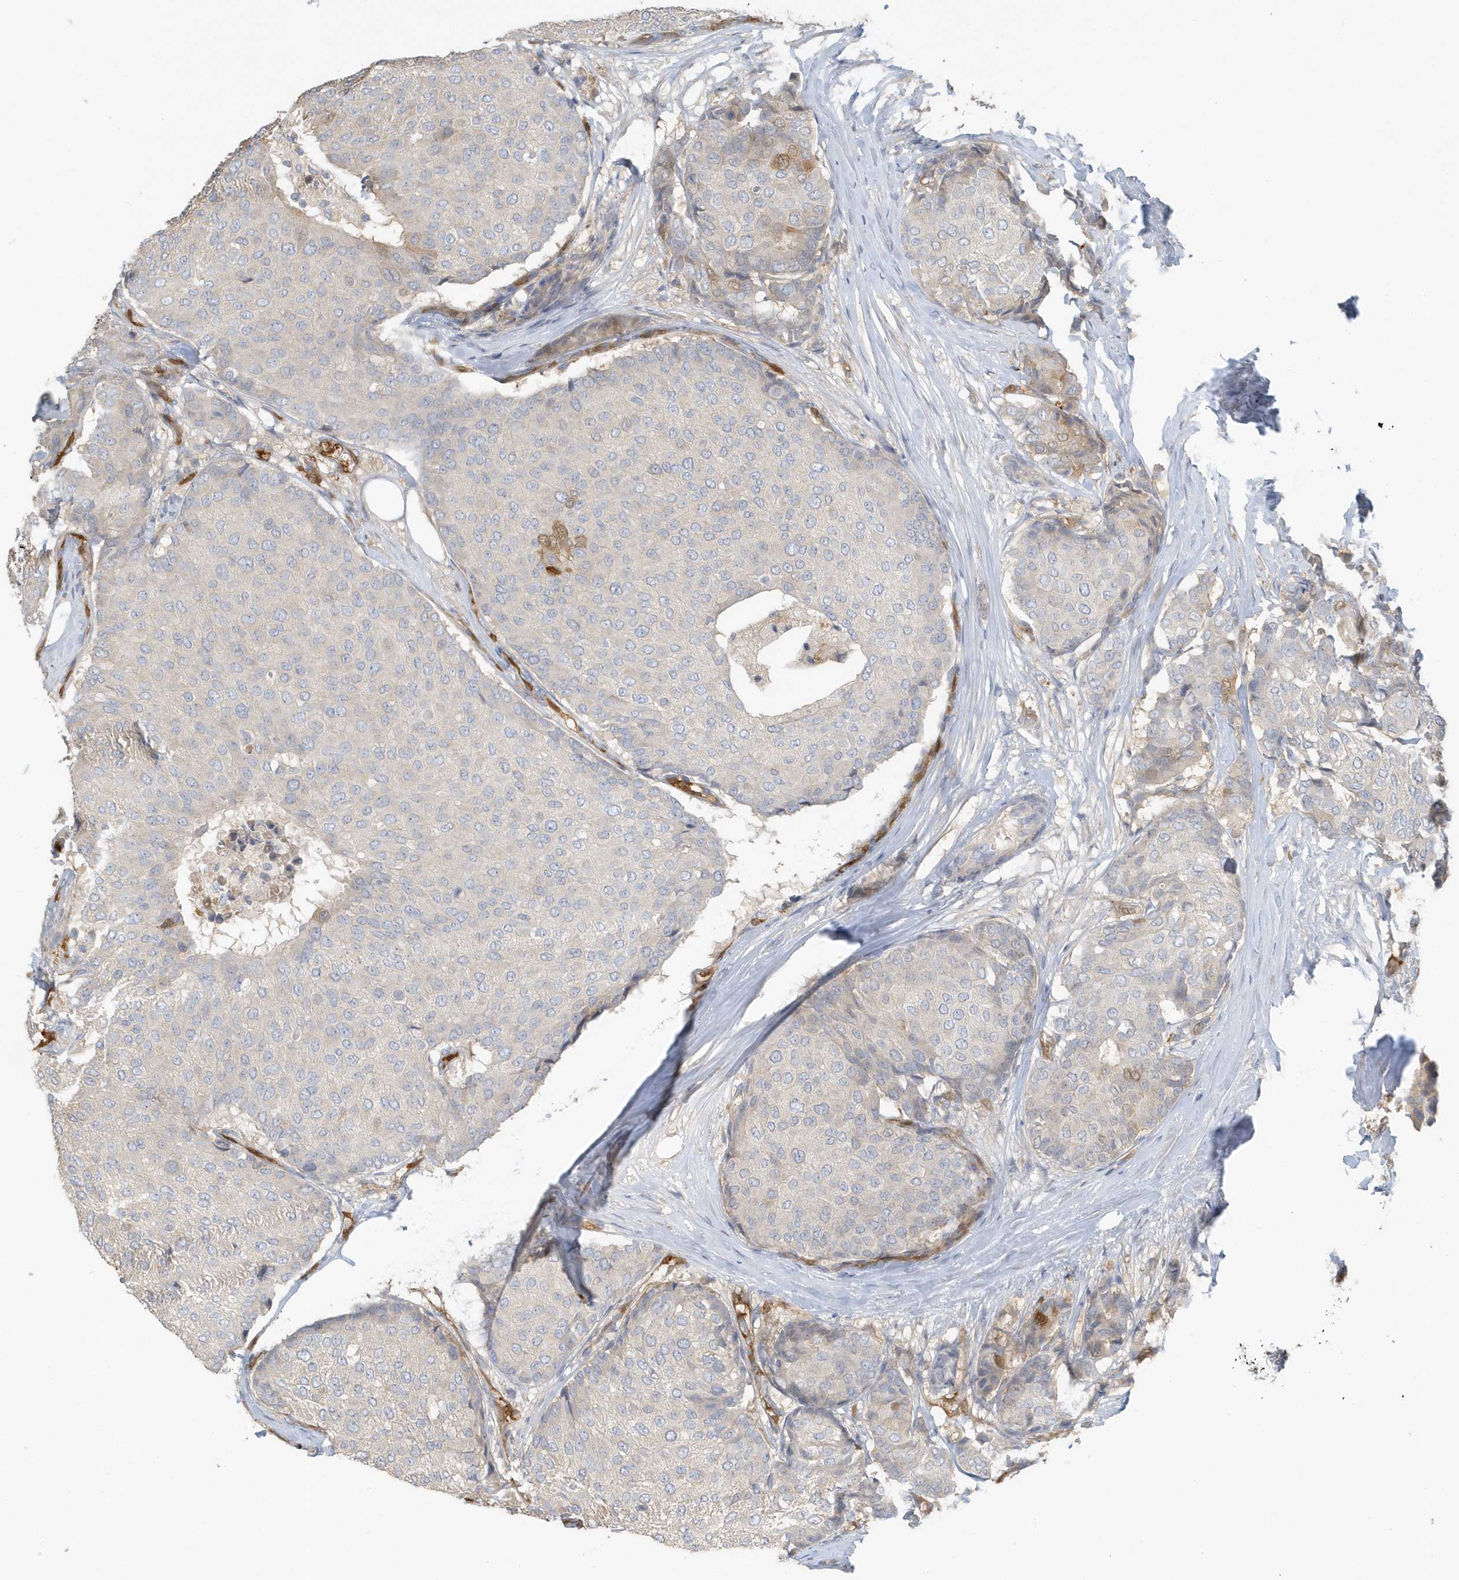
{"staining": {"intensity": "negative", "quantity": "none", "location": "none"}, "tissue": "breast cancer", "cell_type": "Tumor cells", "image_type": "cancer", "snomed": [{"axis": "morphology", "description": "Duct carcinoma"}, {"axis": "topography", "description": "Breast"}], "caption": "The image shows no staining of tumor cells in breast cancer.", "gene": "USP53", "patient": {"sex": "female", "age": 75}}